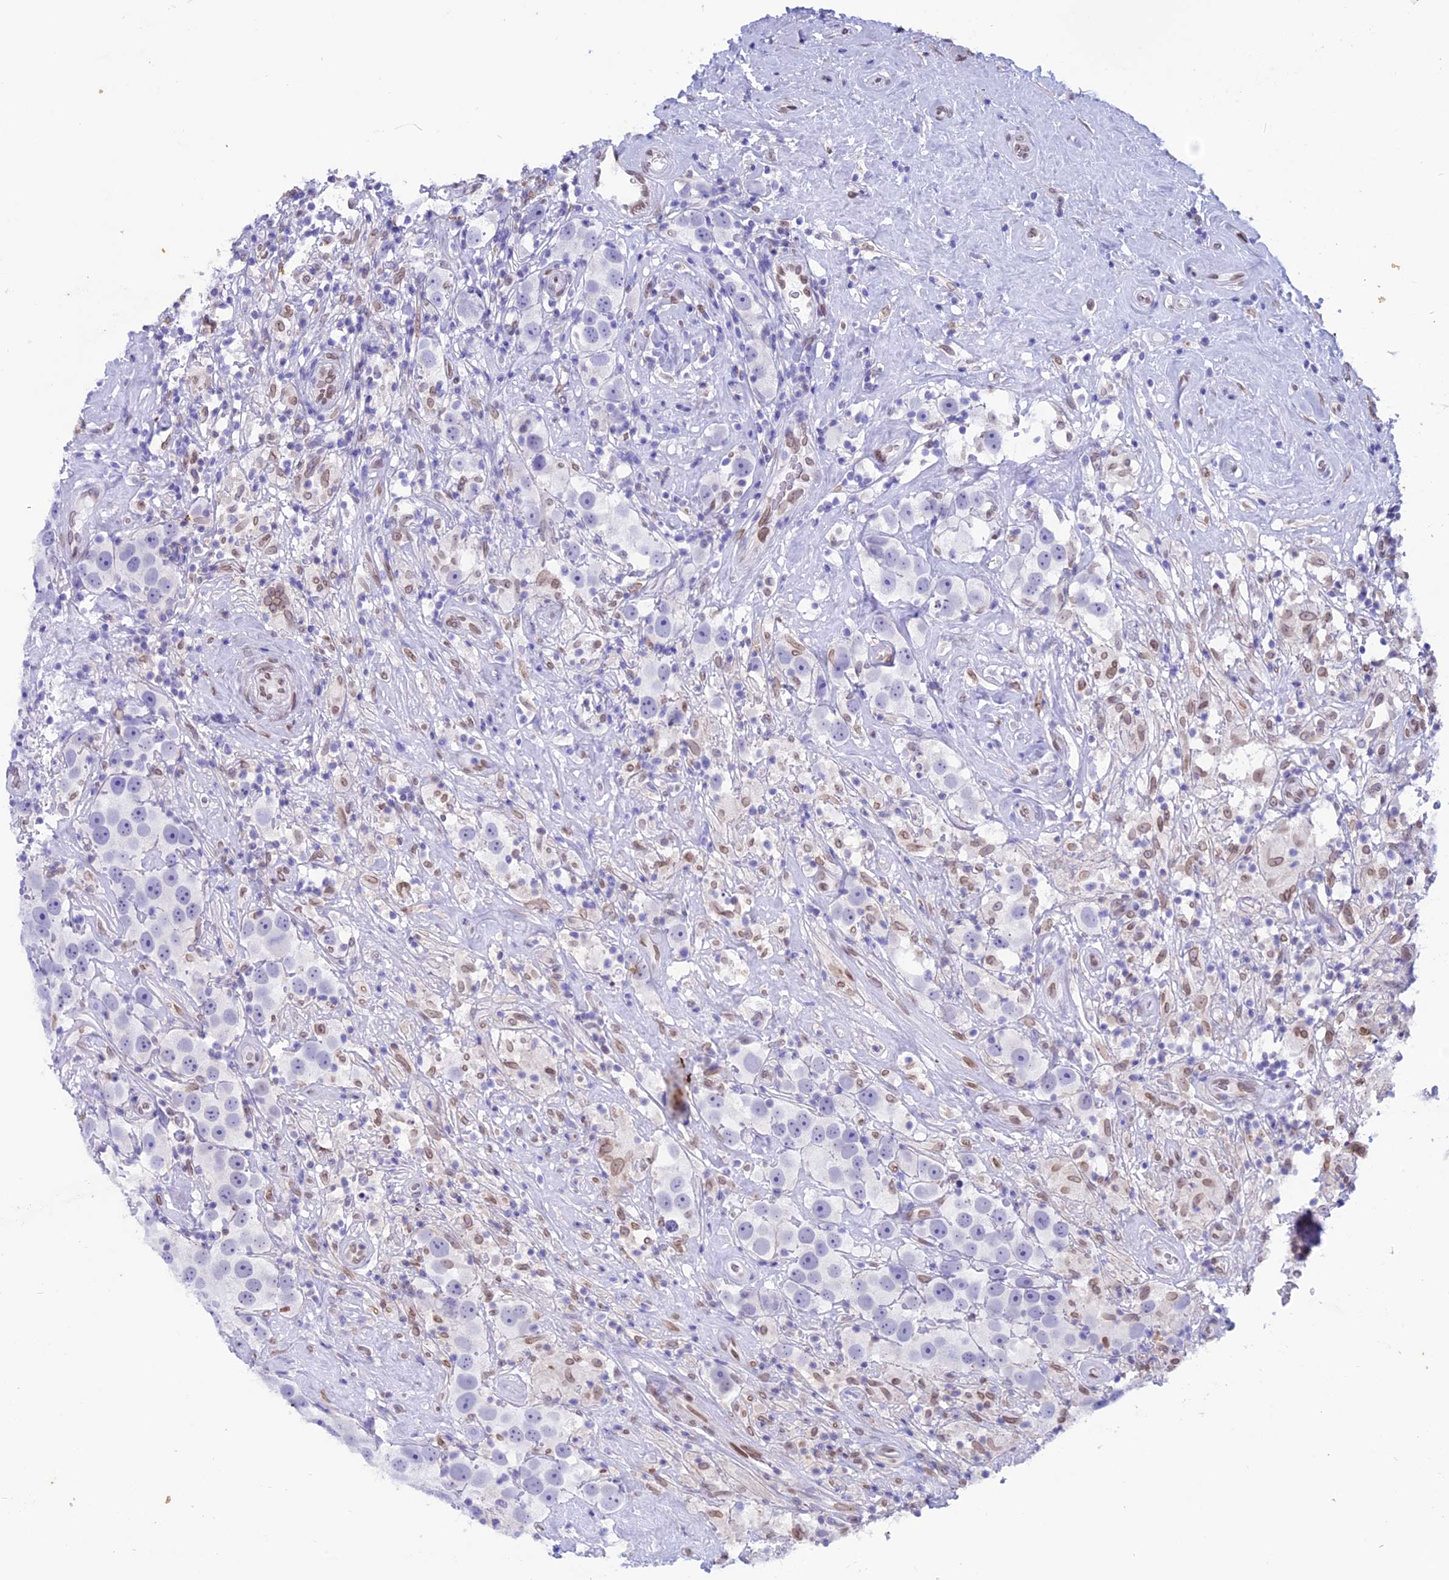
{"staining": {"intensity": "negative", "quantity": "none", "location": "none"}, "tissue": "testis cancer", "cell_type": "Tumor cells", "image_type": "cancer", "snomed": [{"axis": "morphology", "description": "Seminoma, NOS"}, {"axis": "topography", "description": "Testis"}], "caption": "The photomicrograph exhibits no significant staining in tumor cells of seminoma (testis). Nuclei are stained in blue.", "gene": "TMPRSS7", "patient": {"sex": "male", "age": 49}}